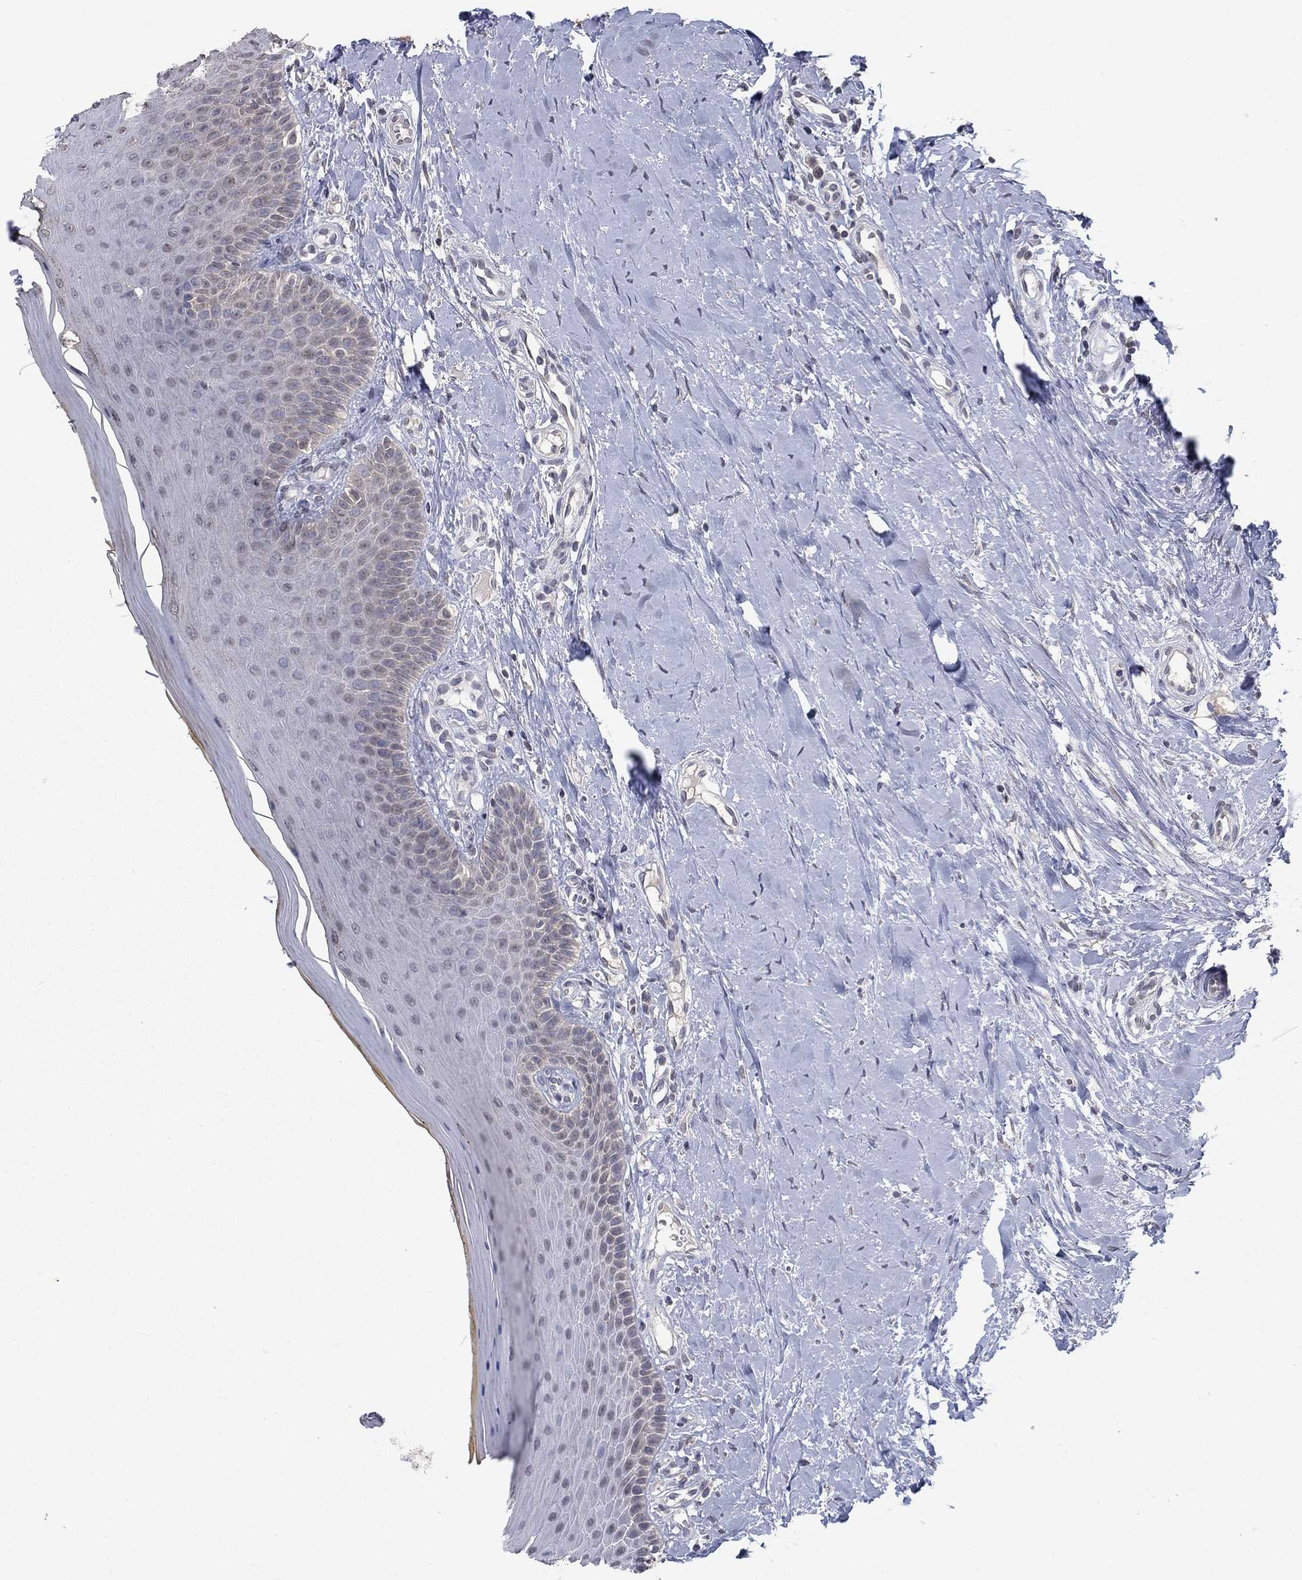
{"staining": {"intensity": "negative", "quantity": "none", "location": "none"}, "tissue": "oral mucosa", "cell_type": "Squamous epithelial cells", "image_type": "normal", "snomed": [{"axis": "morphology", "description": "Normal tissue, NOS"}, {"axis": "topography", "description": "Oral tissue"}], "caption": "This is a histopathology image of immunohistochemistry staining of benign oral mucosa, which shows no positivity in squamous epithelial cells.", "gene": "SPATA33", "patient": {"sex": "female", "age": 43}}